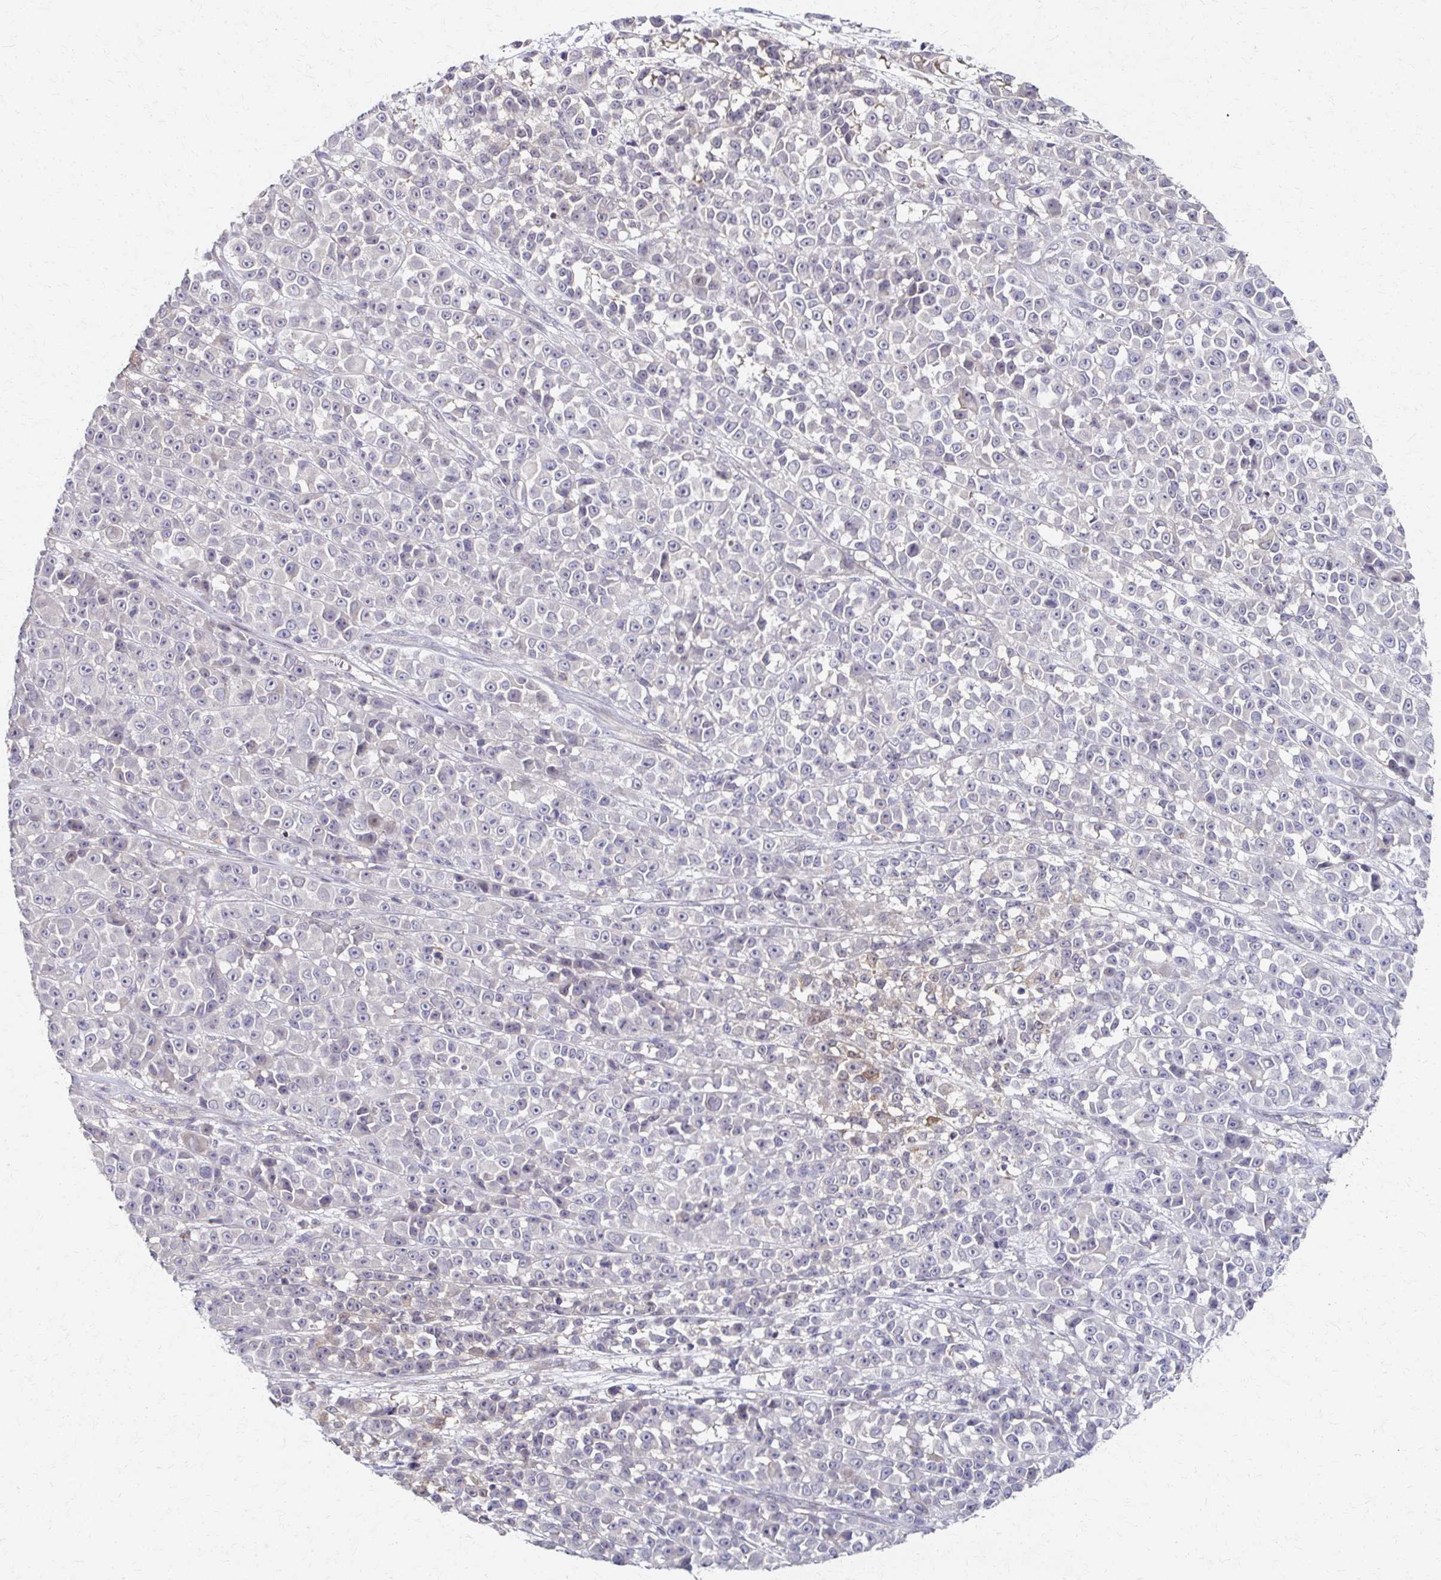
{"staining": {"intensity": "weak", "quantity": "<25%", "location": "cytoplasmic/membranous"}, "tissue": "melanoma", "cell_type": "Tumor cells", "image_type": "cancer", "snomed": [{"axis": "morphology", "description": "Malignant melanoma, NOS"}, {"axis": "topography", "description": "Skin"}, {"axis": "topography", "description": "Skin of back"}], "caption": "Tumor cells are negative for protein expression in human malignant melanoma.", "gene": "EOLA2", "patient": {"sex": "male", "age": 91}}